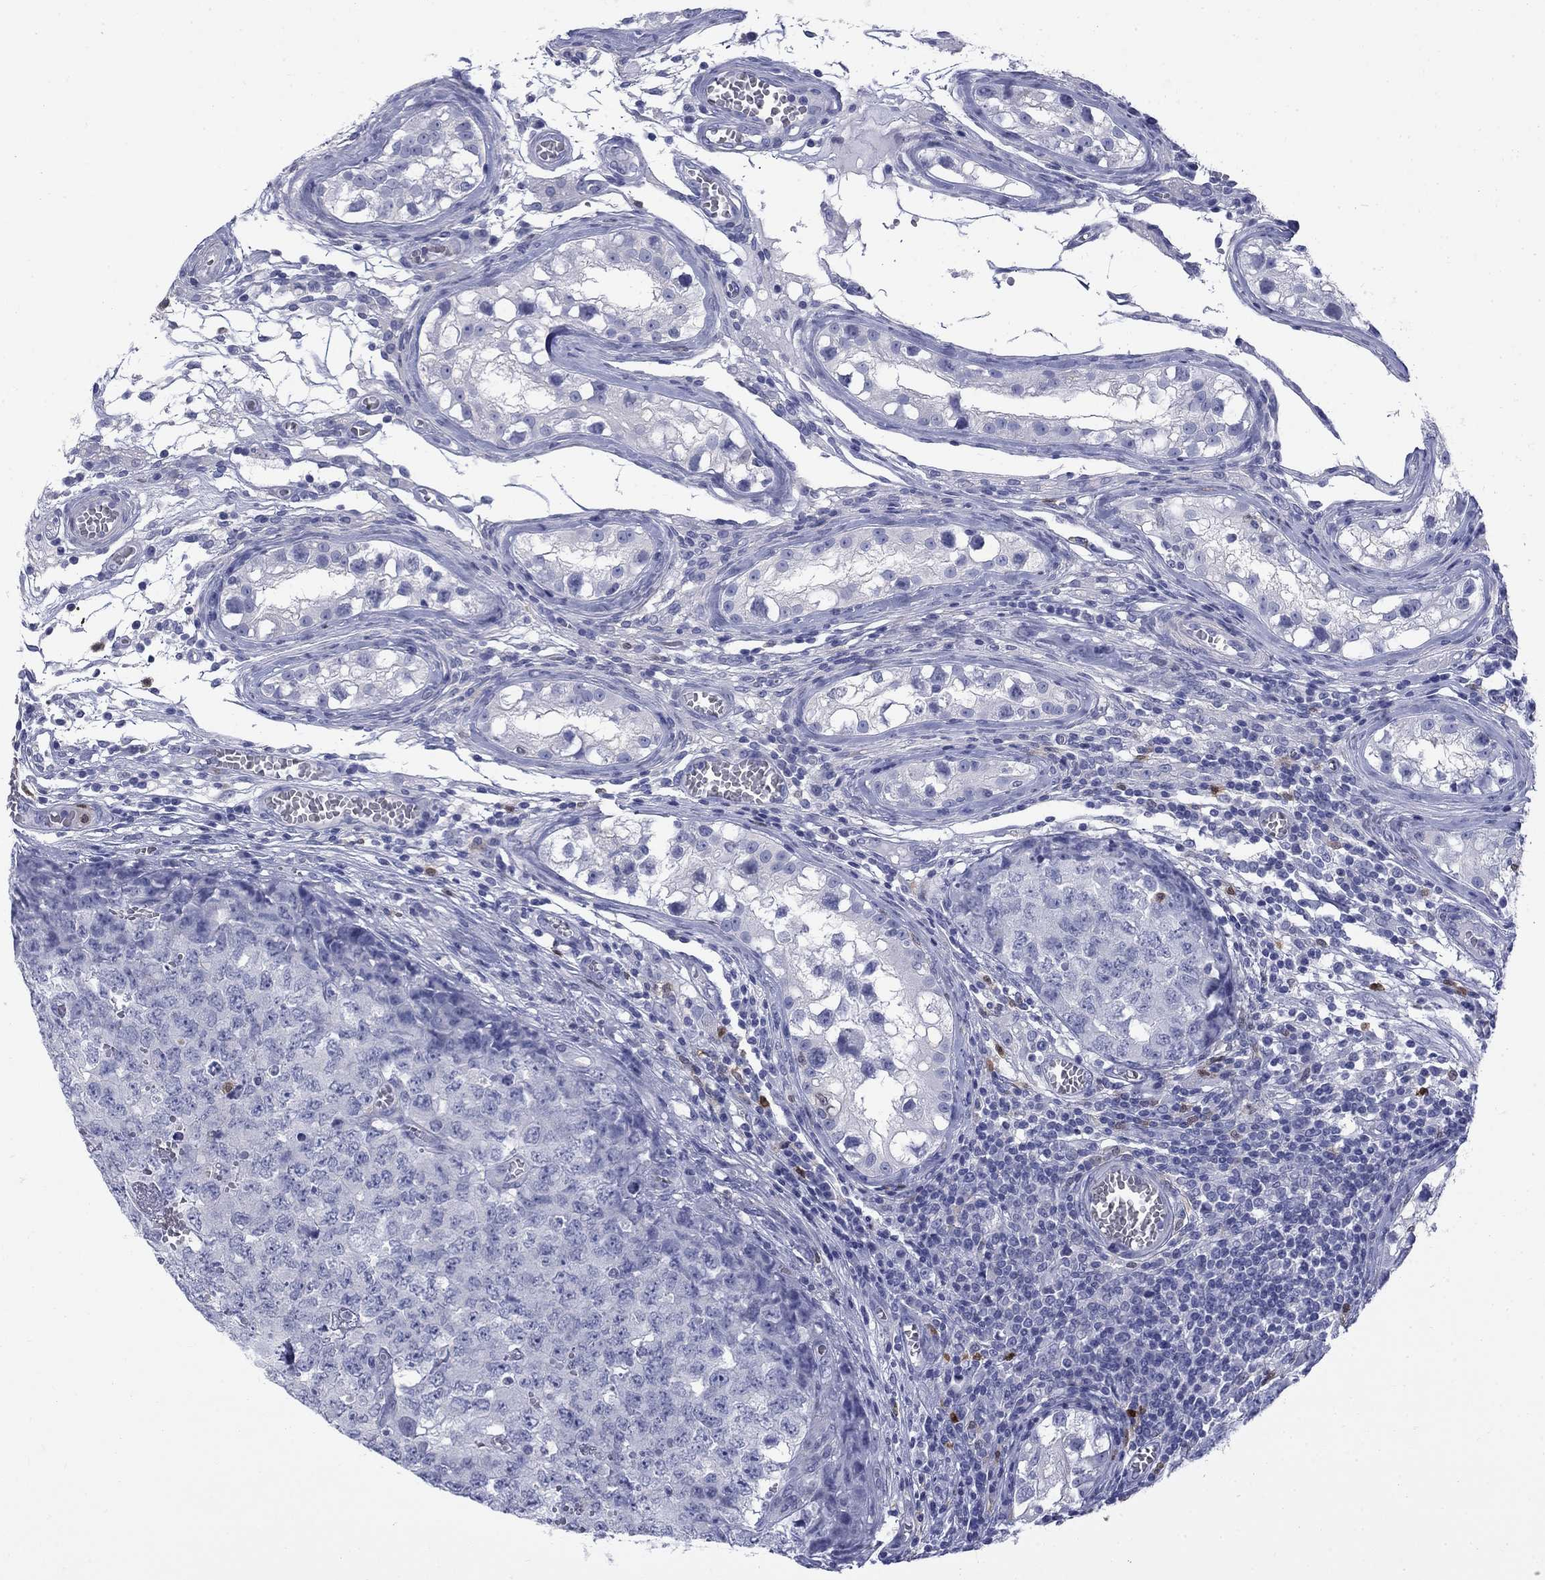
{"staining": {"intensity": "negative", "quantity": "none", "location": "none"}, "tissue": "testis cancer", "cell_type": "Tumor cells", "image_type": "cancer", "snomed": [{"axis": "morphology", "description": "Carcinoma, Embryonal, NOS"}, {"axis": "topography", "description": "Testis"}], "caption": "Immunohistochemistry (IHC) histopathology image of neoplastic tissue: testis embryonal carcinoma stained with DAB displays no significant protein expression in tumor cells.", "gene": "SERPINB2", "patient": {"sex": "male", "age": 23}}